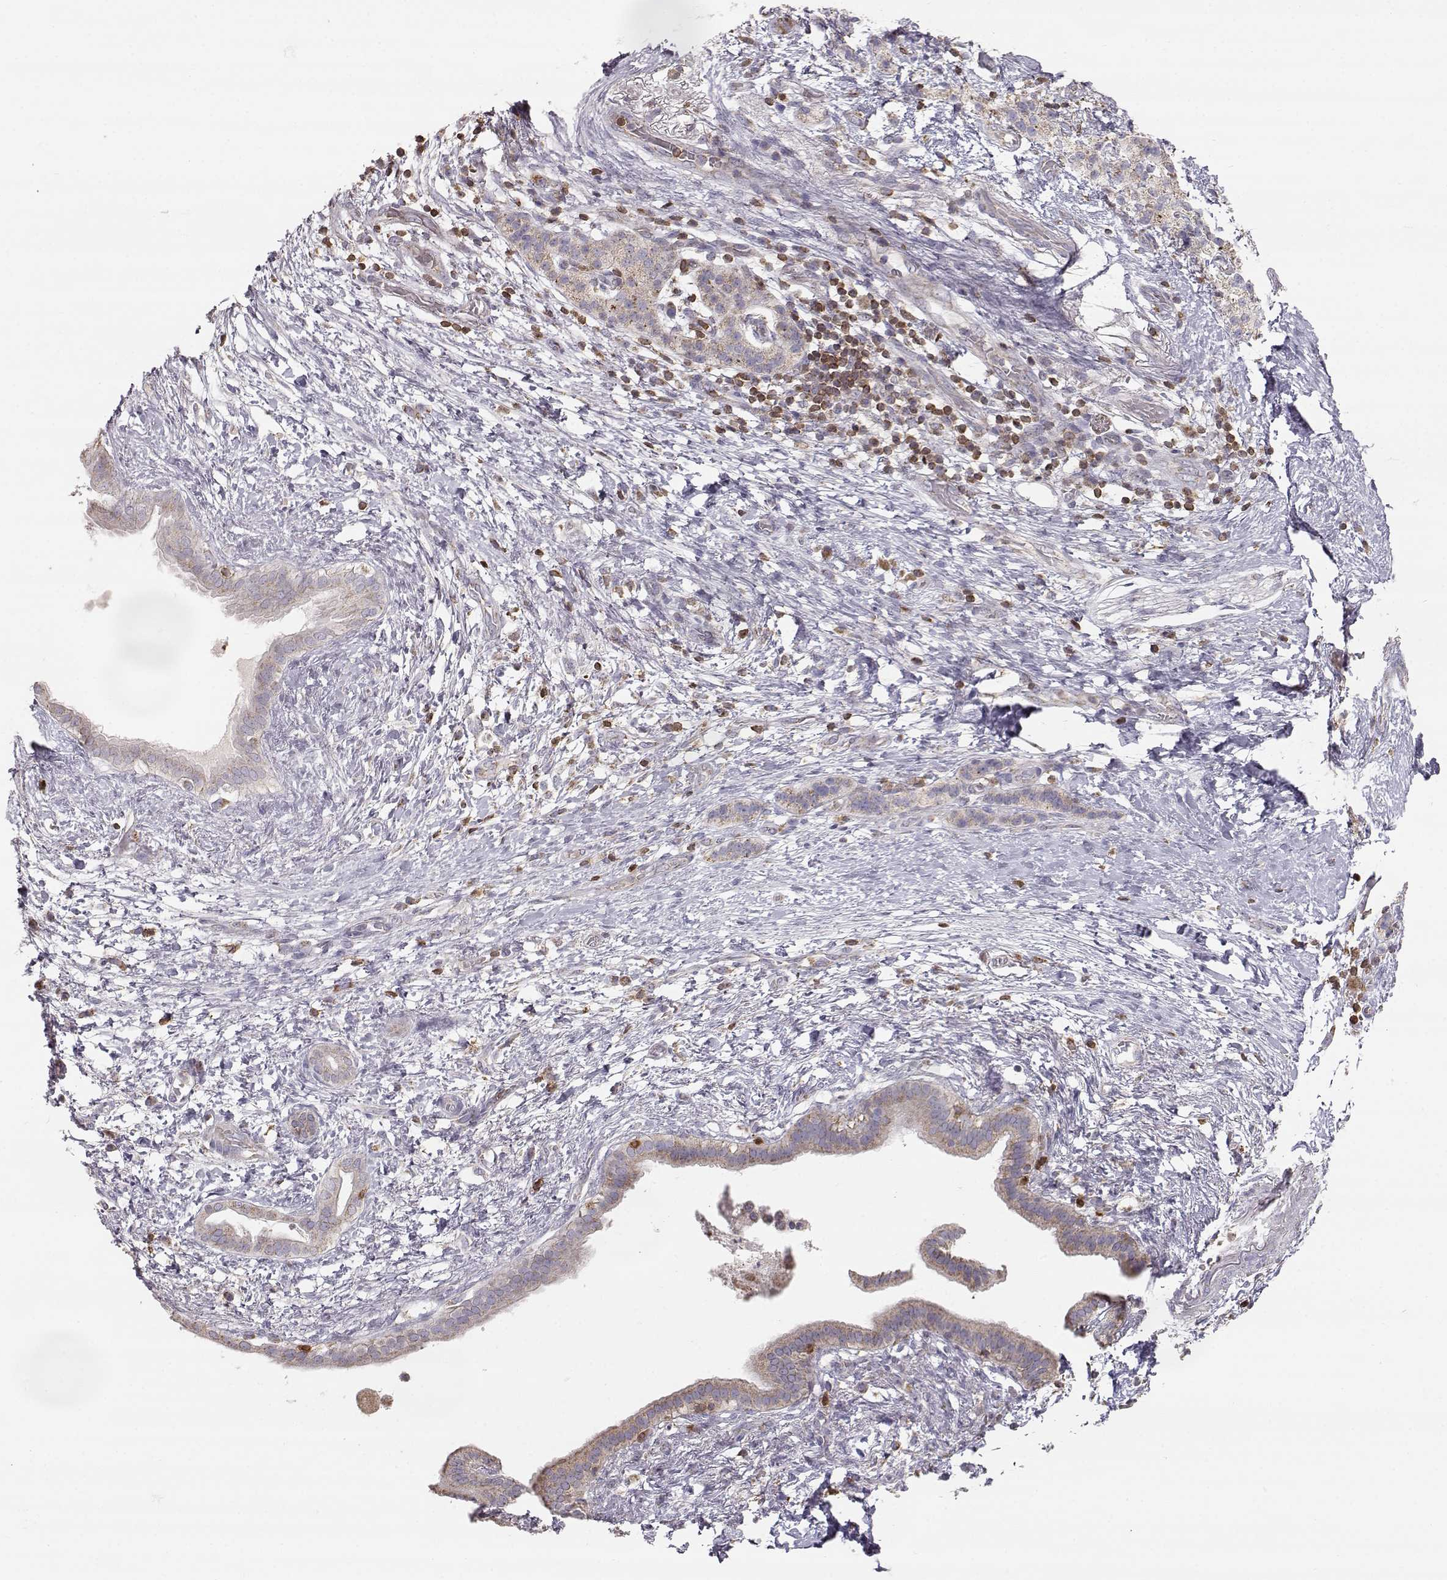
{"staining": {"intensity": "weak", "quantity": ">75%", "location": "cytoplasmic/membranous"}, "tissue": "pancreatic cancer", "cell_type": "Tumor cells", "image_type": "cancer", "snomed": [{"axis": "morphology", "description": "Adenocarcinoma, NOS"}, {"axis": "topography", "description": "Pancreas"}], "caption": "A brown stain labels weak cytoplasmic/membranous expression of a protein in human pancreatic cancer tumor cells.", "gene": "GRAP2", "patient": {"sex": "female", "age": 72}}